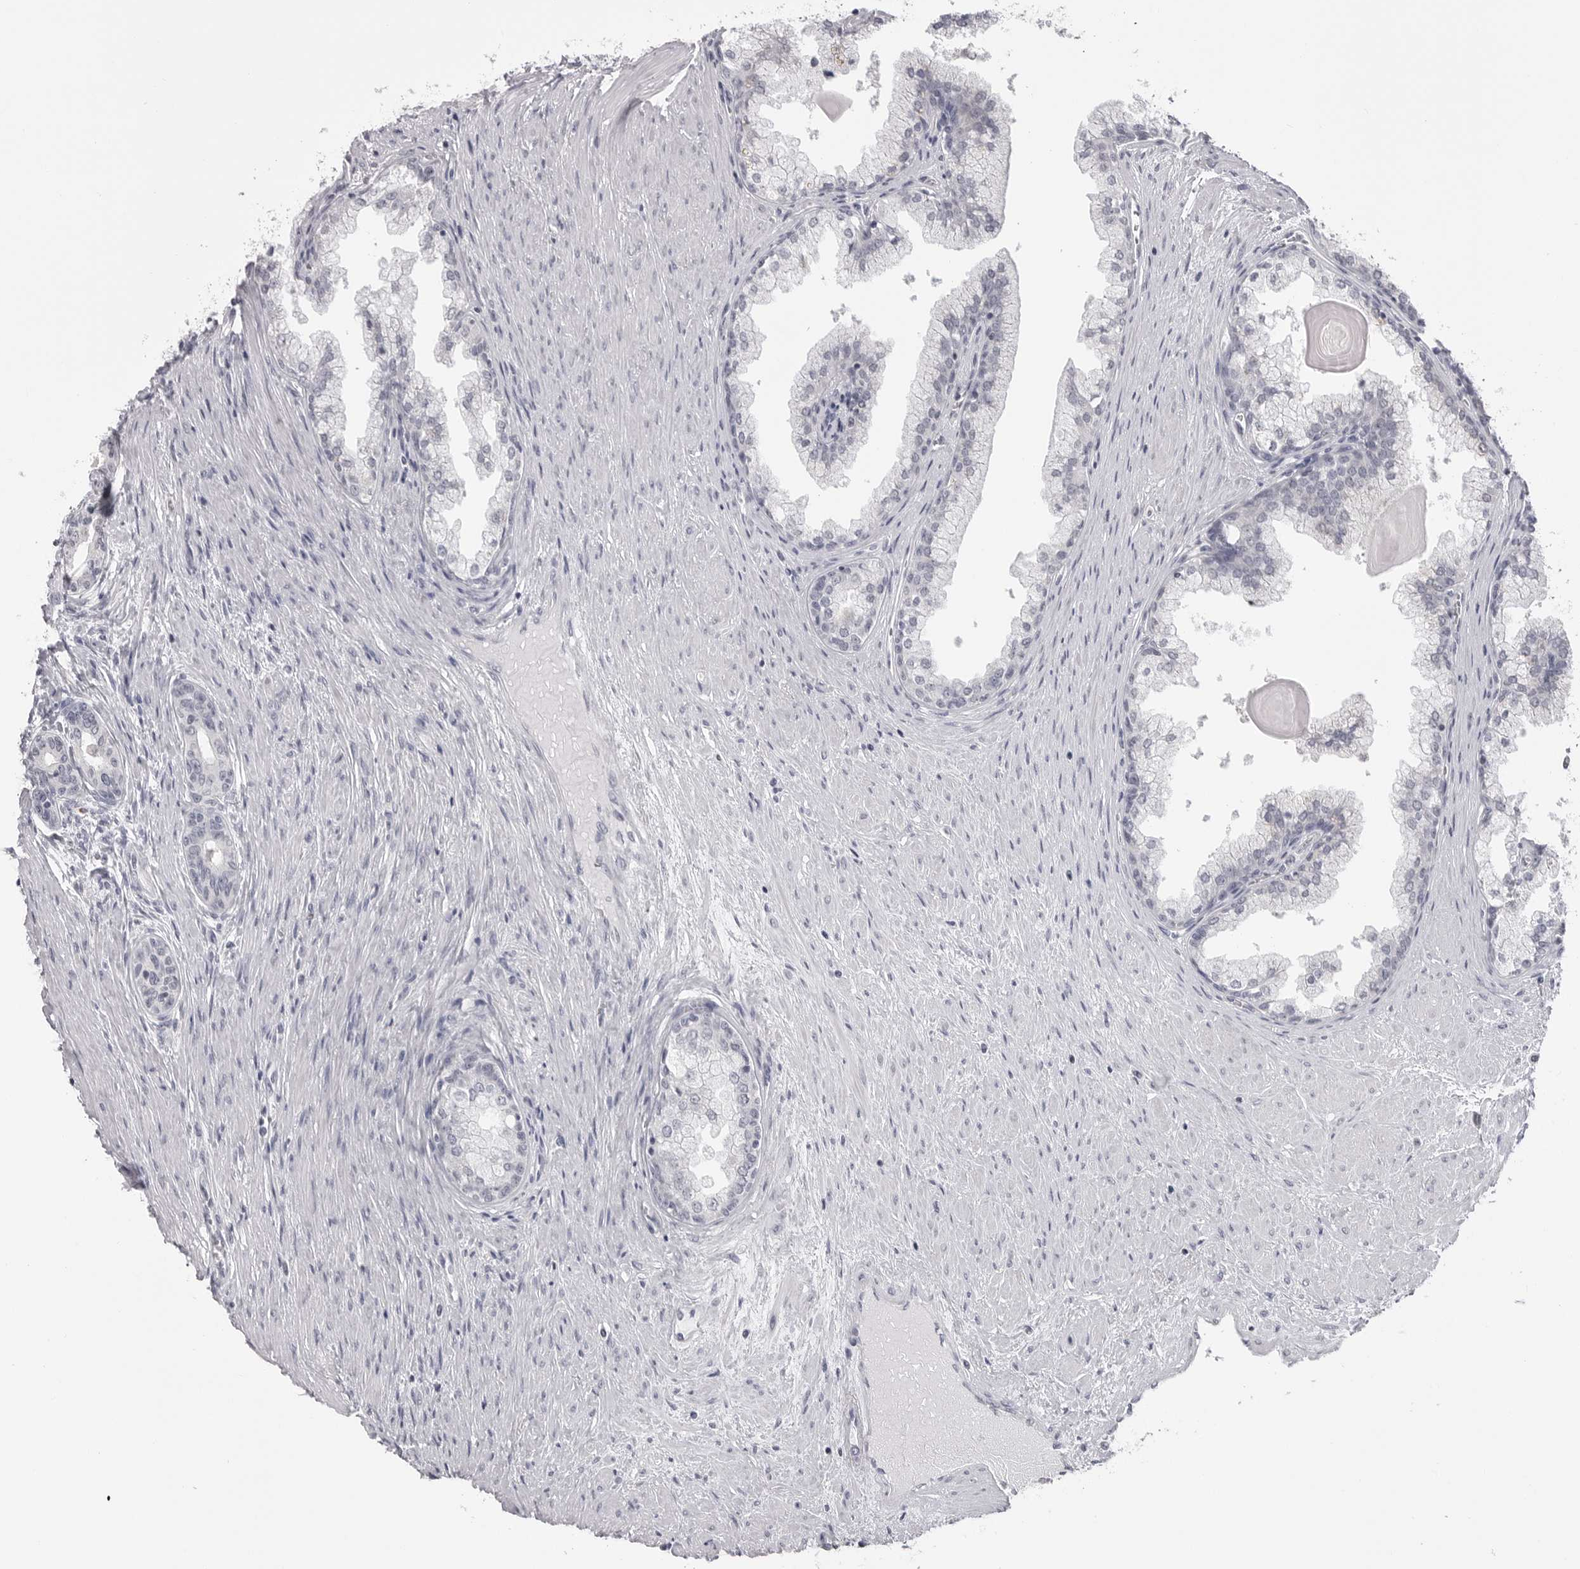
{"staining": {"intensity": "negative", "quantity": "none", "location": "none"}, "tissue": "prostate cancer", "cell_type": "Tumor cells", "image_type": "cancer", "snomed": [{"axis": "morphology", "description": "Normal tissue, NOS"}, {"axis": "morphology", "description": "Adenocarcinoma, Low grade"}, {"axis": "topography", "description": "Prostate"}, {"axis": "topography", "description": "Peripheral nerve tissue"}], "caption": "Prostate cancer stained for a protein using immunohistochemistry (IHC) shows no expression tumor cells.", "gene": "GPN2", "patient": {"sex": "male", "age": 71}}